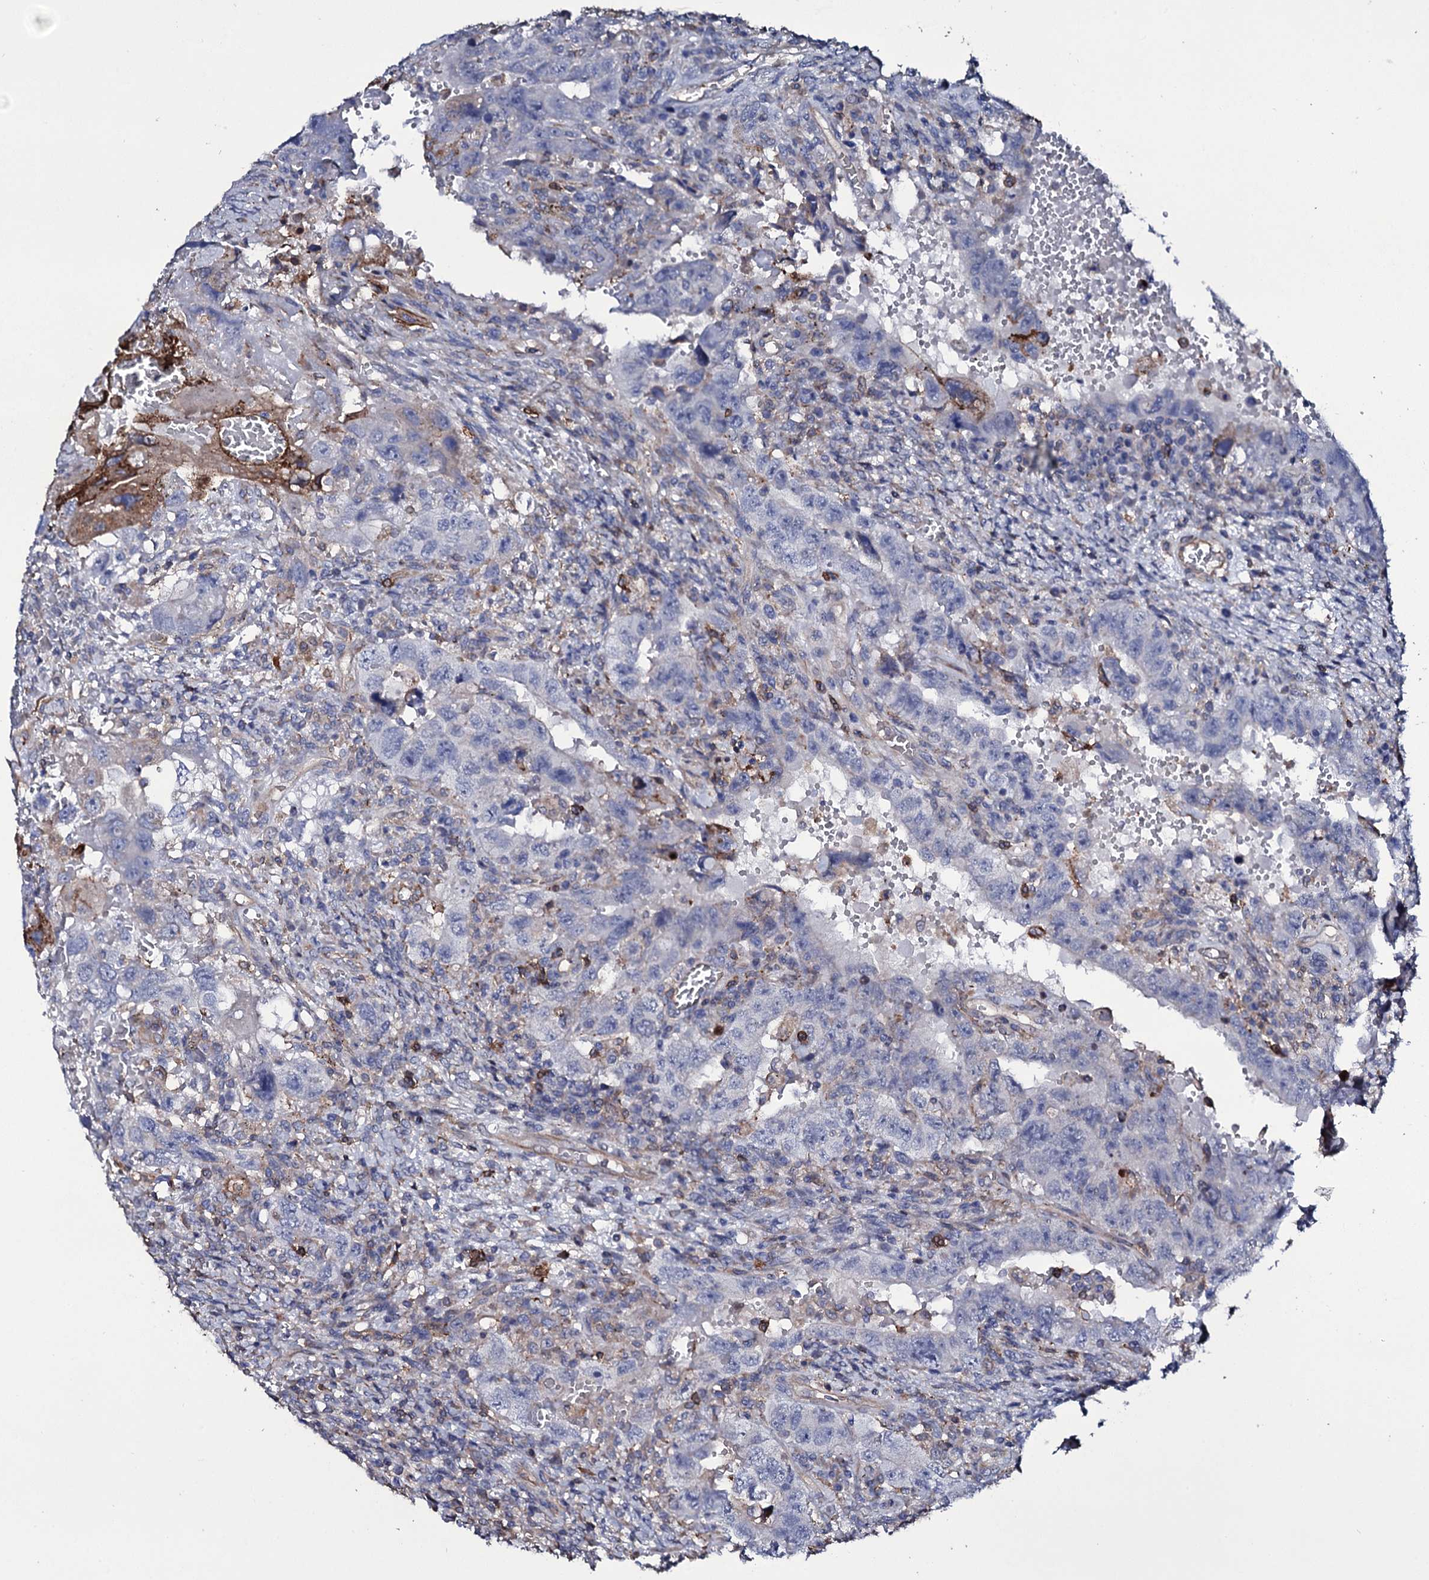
{"staining": {"intensity": "negative", "quantity": "none", "location": "none"}, "tissue": "testis cancer", "cell_type": "Tumor cells", "image_type": "cancer", "snomed": [{"axis": "morphology", "description": "Carcinoma, Embryonal, NOS"}, {"axis": "topography", "description": "Testis"}], "caption": "There is no significant expression in tumor cells of embryonal carcinoma (testis).", "gene": "TTC23", "patient": {"sex": "male", "age": 26}}